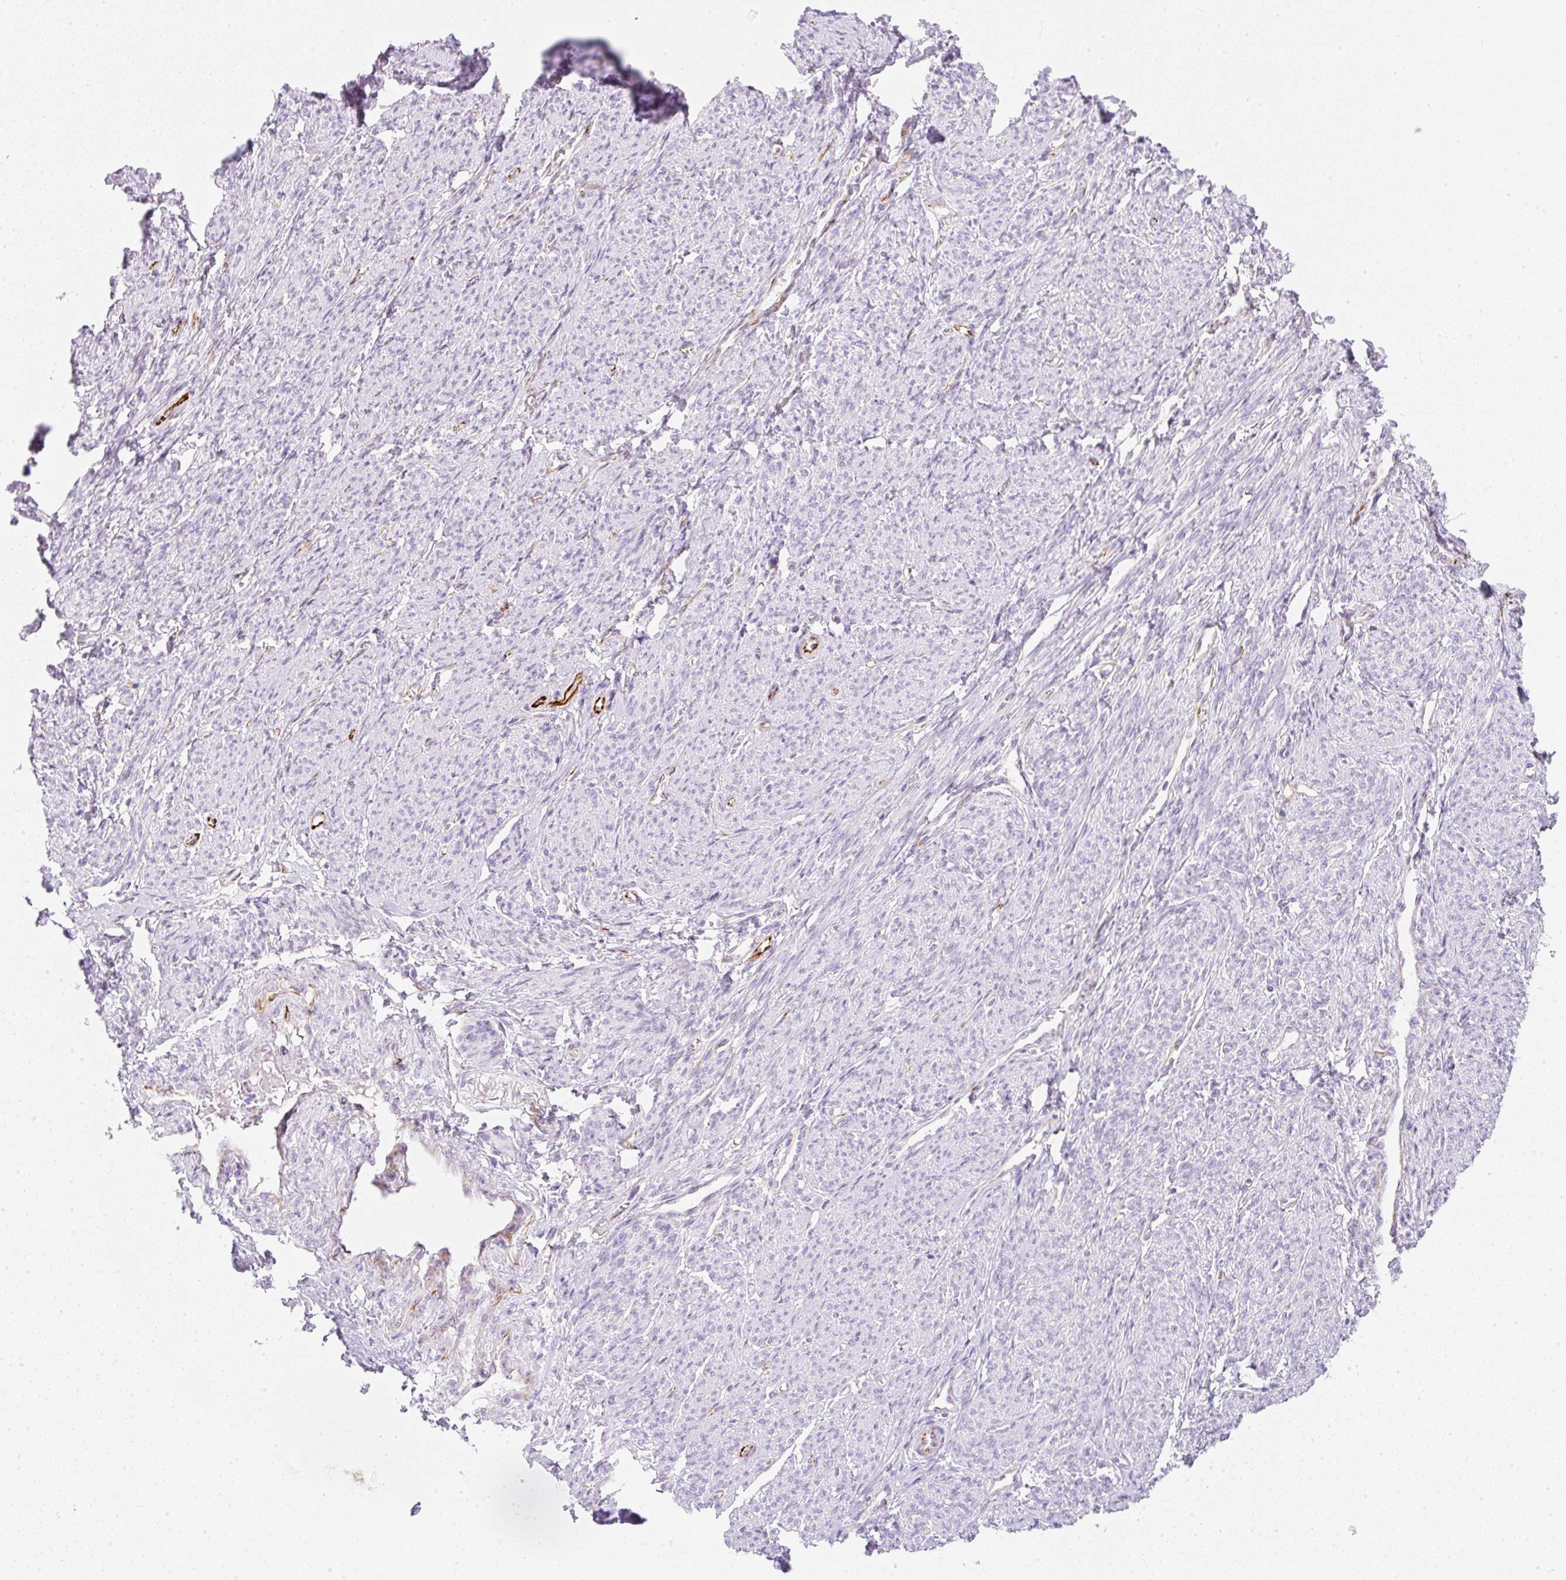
{"staining": {"intensity": "negative", "quantity": "none", "location": "none"}, "tissue": "smooth muscle", "cell_type": "Smooth muscle cells", "image_type": "normal", "snomed": [{"axis": "morphology", "description": "Normal tissue, NOS"}, {"axis": "topography", "description": "Smooth muscle"}], "caption": "Immunohistochemical staining of unremarkable human smooth muscle demonstrates no significant staining in smooth muscle cells.", "gene": "ZNF689", "patient": {"sex": "female", "age": 65}}